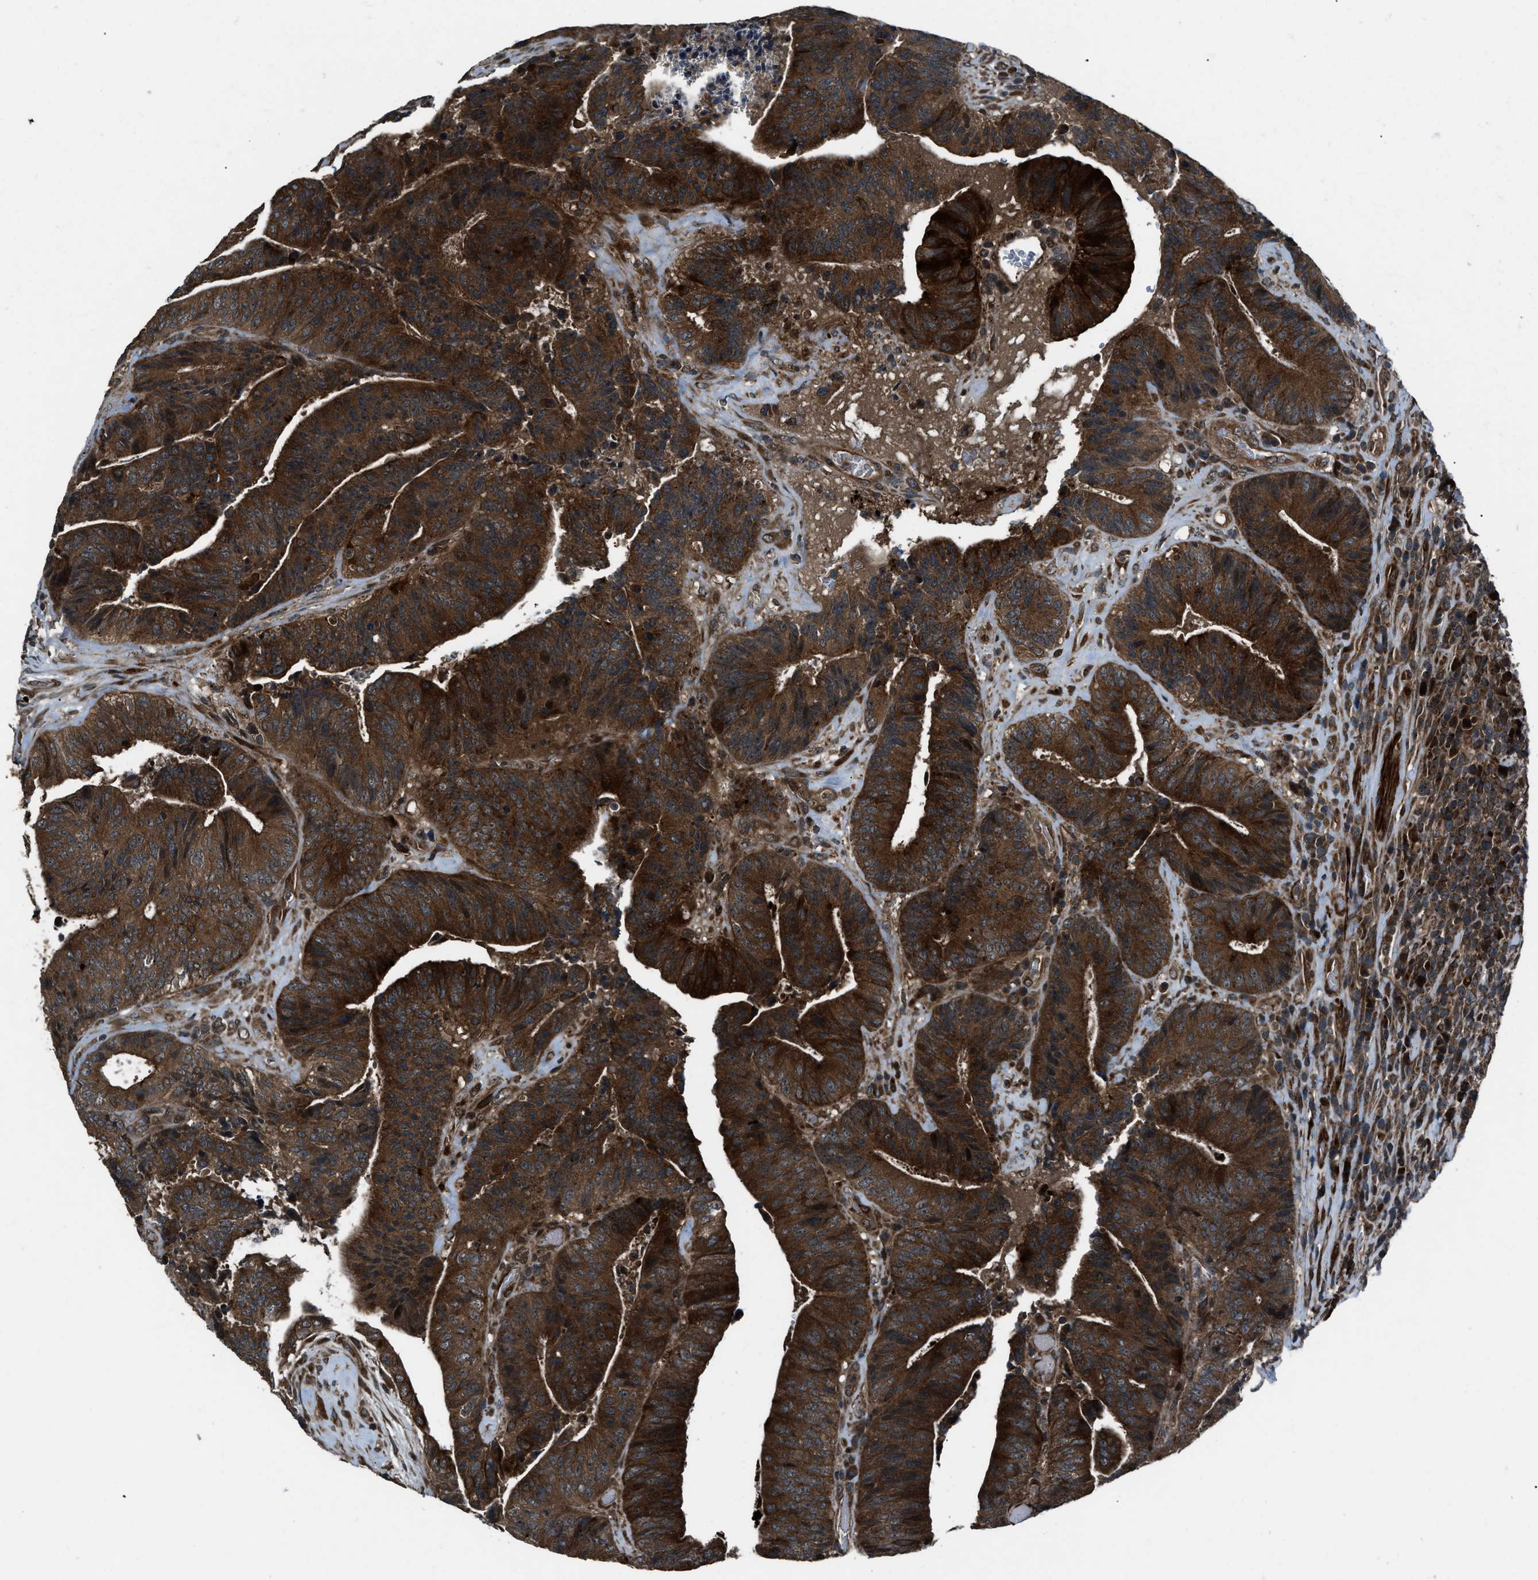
{"staining": {"intensity": "strong", "quantity": ">75%", "location": "cytoplasmic/membranous"}, "tissue": "colorectal cancer", "cell_type": "Tumor cells", "image_type": "cancer", "snomed": [{"axis": "morphology", "description": "Adenocarcinoma, NOS"}, {"axis": "topography", "description": "Rectum"}], "caption": "A brown stain labels strong cytoplasmic/membranous positivity of a protein in human colorectal adenocarcinoma tumor cells.", "gene": "IRAK4", "patient": {"sex": "male", "age": 72}}